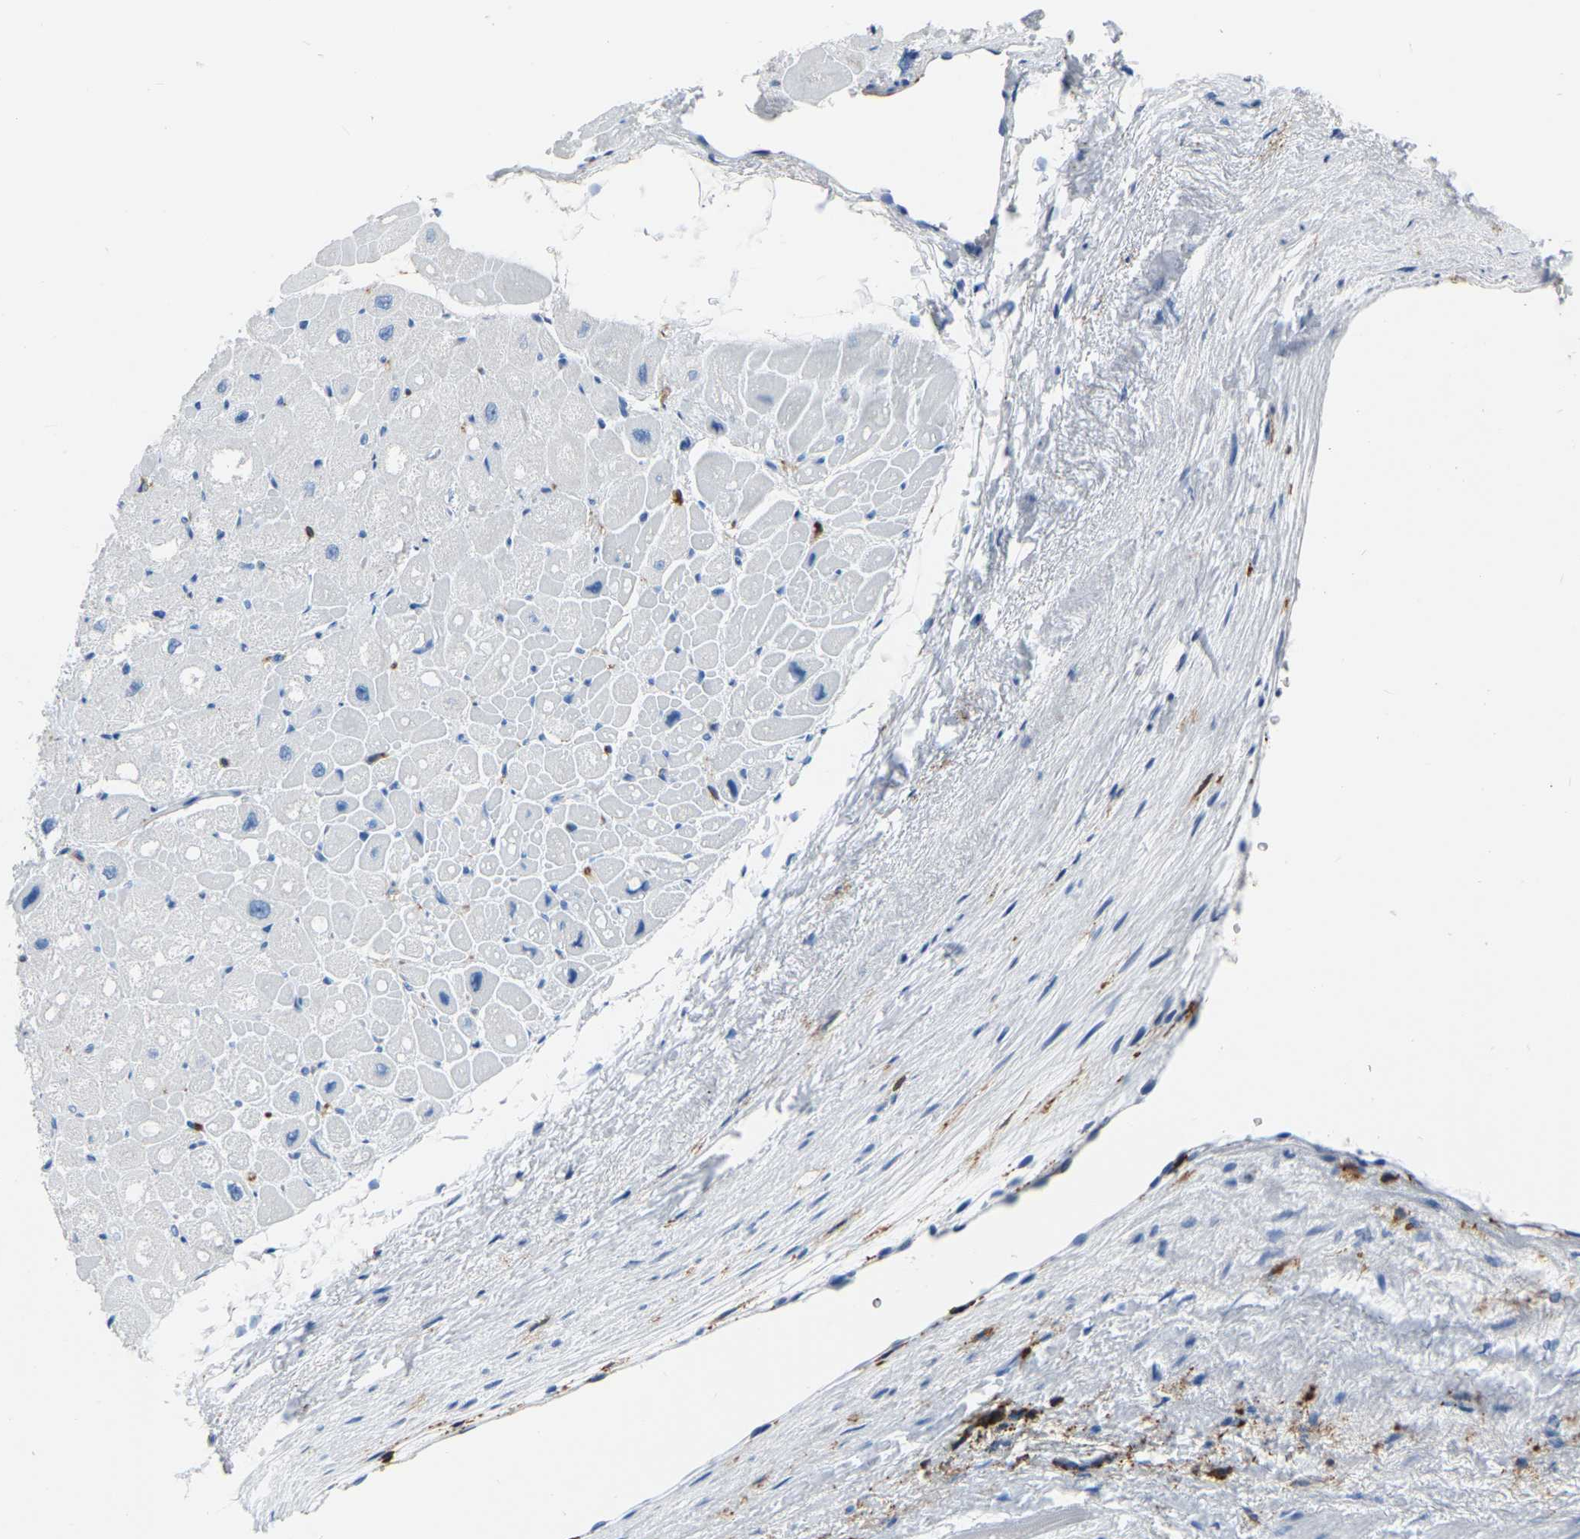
{"staining": {"intensity": "negative", "quantity": "none", "location": "none"}, "tissue": "heart muscle", "cell_type": "Cardiomyocytes", "image_type": "normal", "snomed": [{"axis": "morphology", "description": "Normal tissue, NOS"}, {"axis": "topography", "description": "Heart"}], "caption": "Immunohistochemical staining of unremarkable human heart muscle shows no significant positivity in cardiomyocytes.", "gene": "ARHGAP45", "patient": {"sex": "male", "age": 49}}